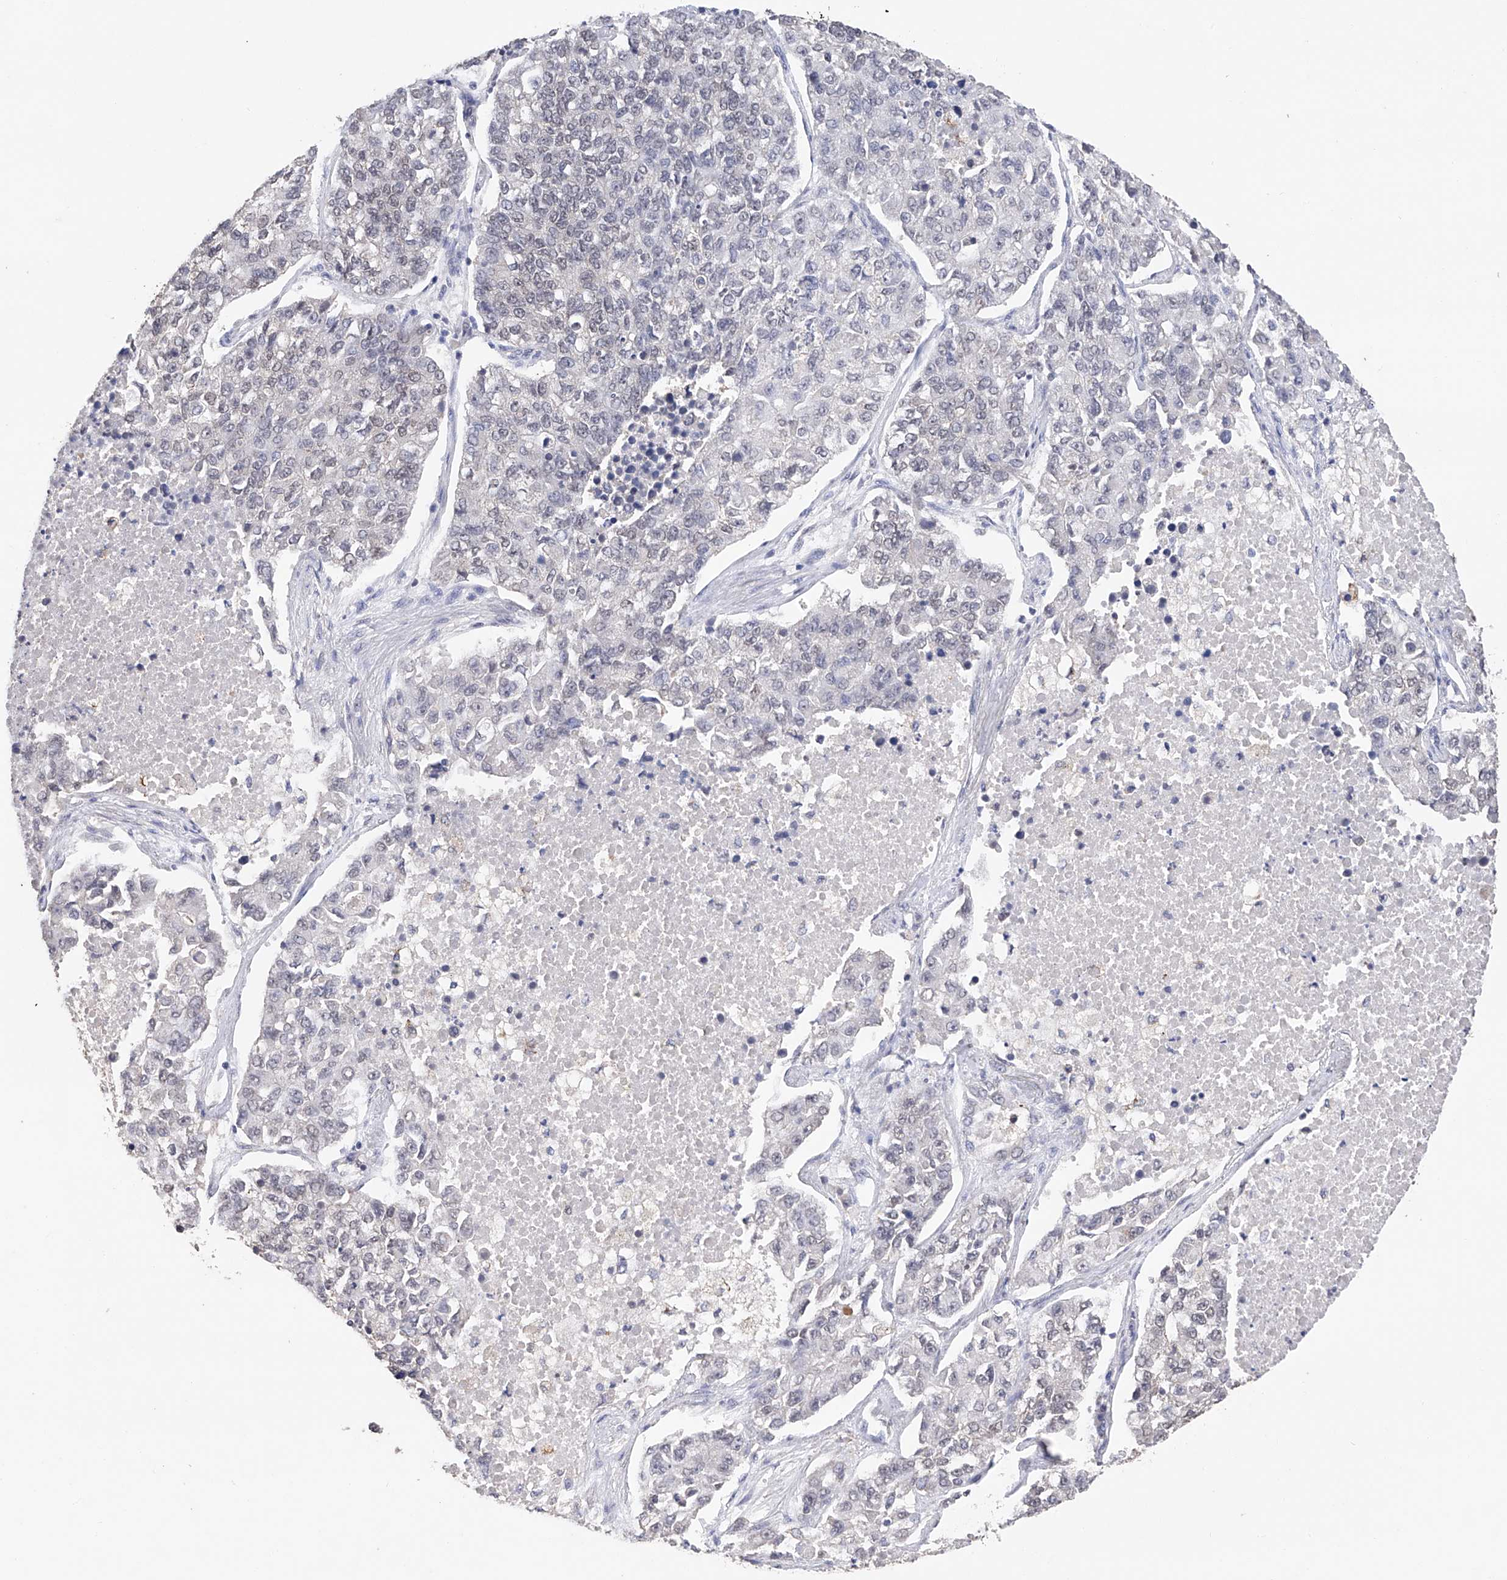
{"staining": {"intensity": "negative", "quantity": "none", "location": "none"}, "tissue": "lung cancer", "cell_type": "Tumor cells", "image_type": "cancer", "snomed": [{"axis": "morphology", "description": "Adenocarcinoma, NOS"}, {"axis": "topography", "description": "Lung"}], "caption": "This photomicrograph is of lung cancer stained with IHC to label a protein in brown with the nuclei are counter-stained blue. There is no positivity in tumor cells.", "gene": "DMAP1", "patient": {"sex": "male", "age": 49}}